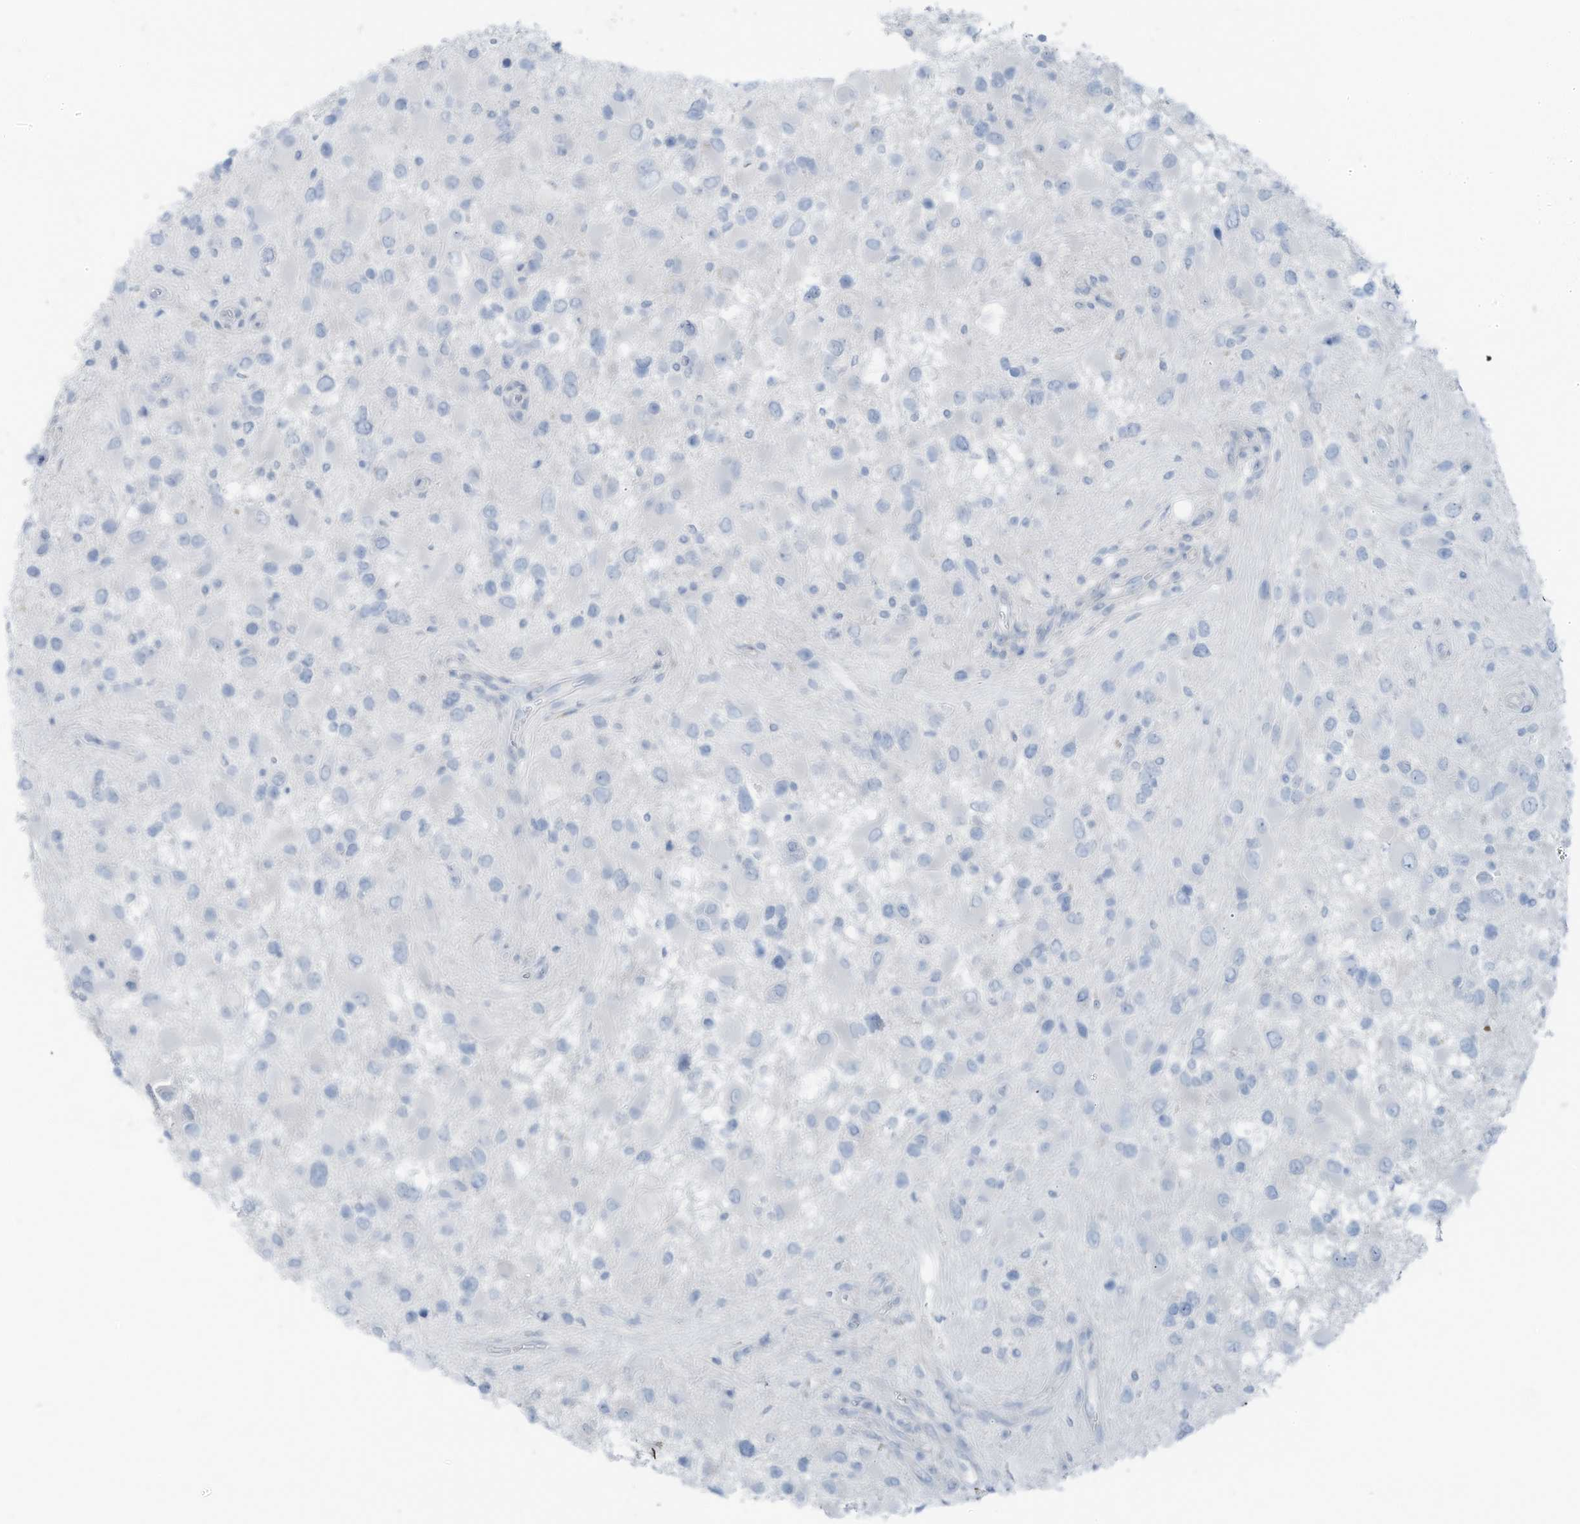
{"staining": {"intensity": "negative", "quantity": "none", "location": "none"}, "tissue": "glioma", "cell_type": "Tumor cells", "image_type": "cancer", "snomed": [{"axis": "morphology", "description": "Glioma, malignant, High grade"}, {"axis": "topography", "description": "Brain"}], "caption": "This is an immunohistochemistry photomicrograph of human glioma. There is no positivity in tumor cells.", "gene": "SLC25A43", "patient": {"sex": "male", "age": 53}}